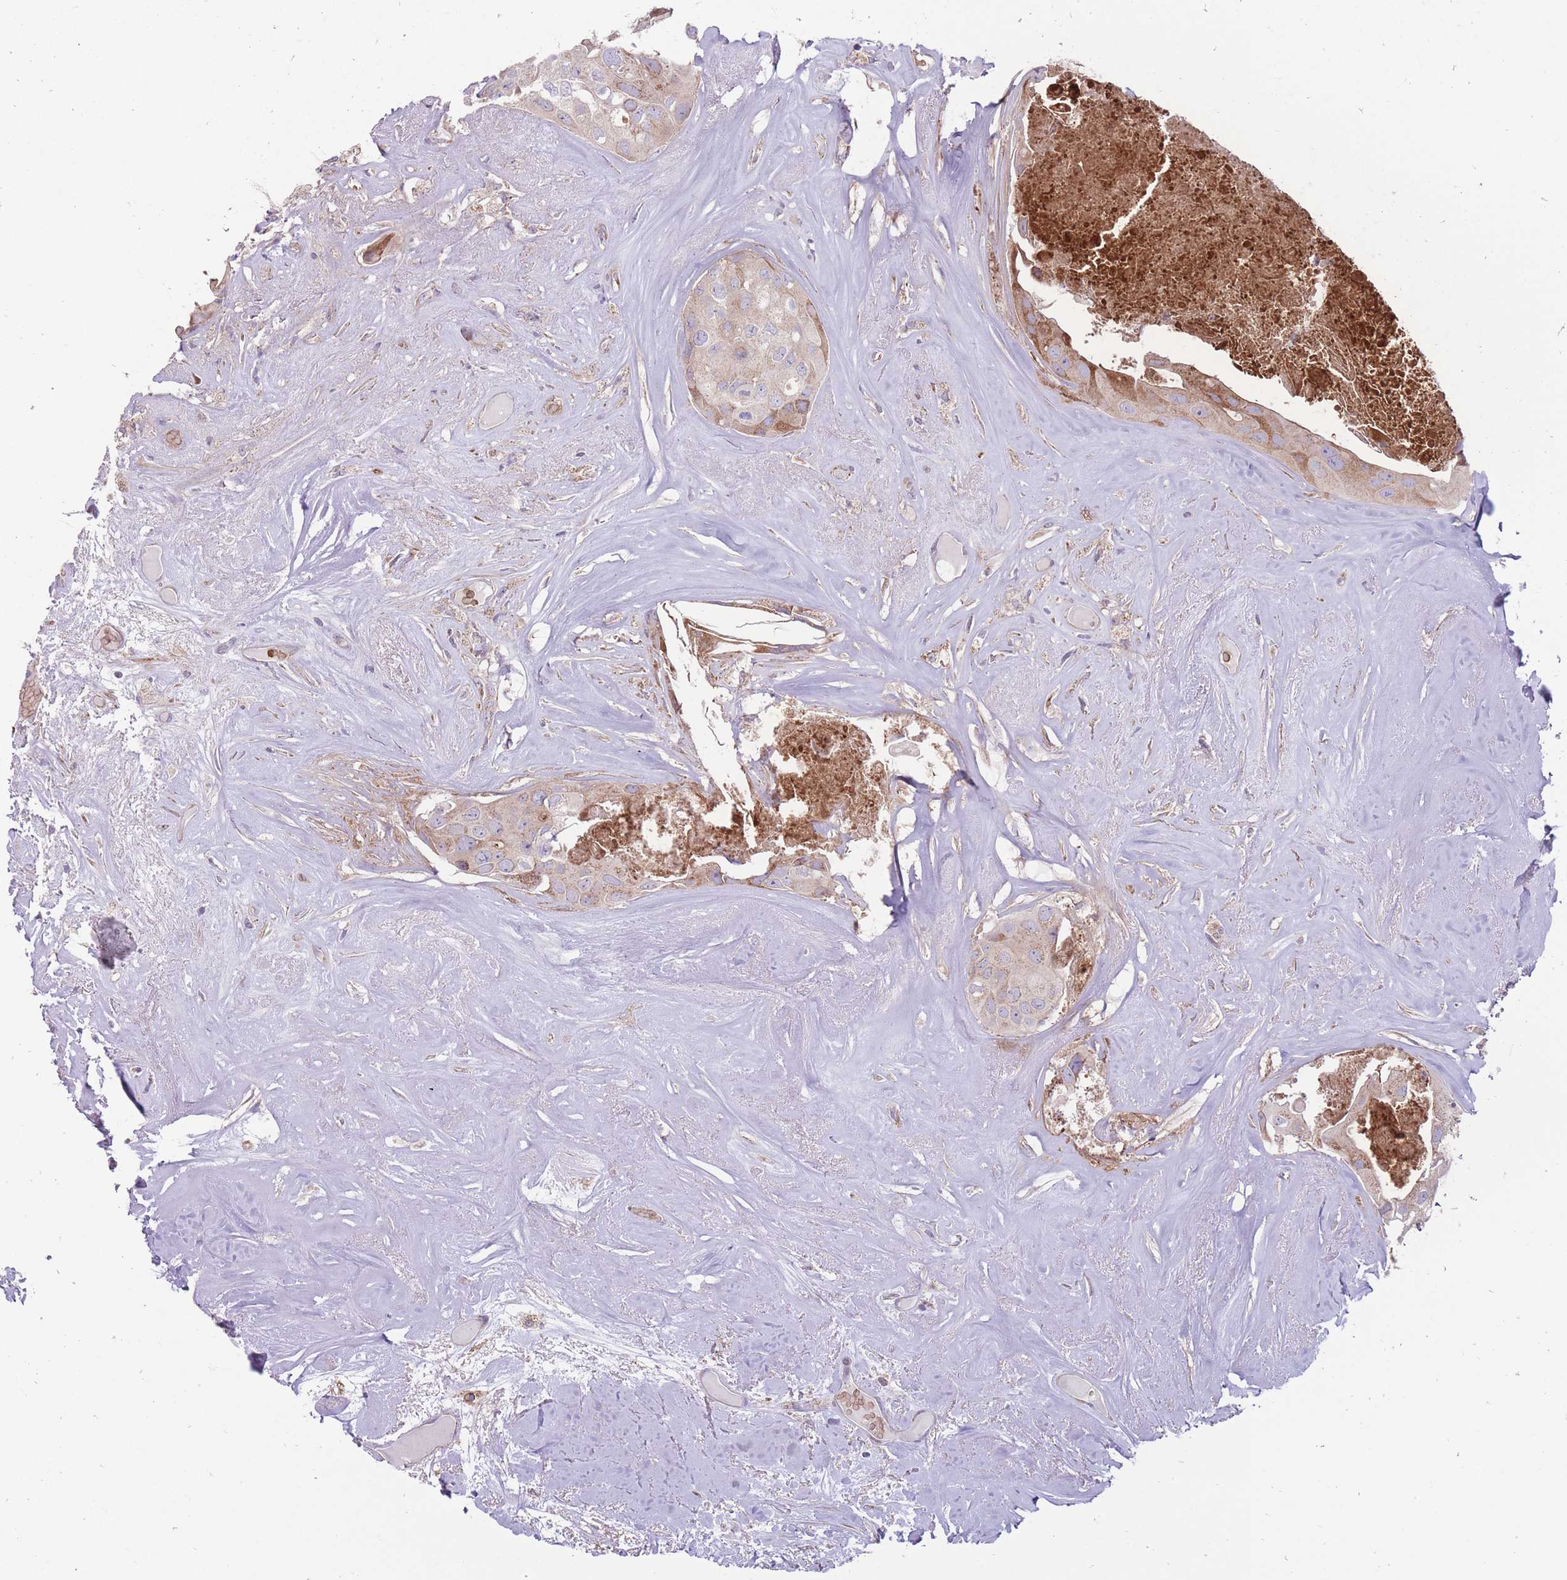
{"staining": {"intensity": "moderate", "quantity": "<25%", "location": "cytoplasmic/membranous"}, "tissue": "head and neck cancer", "cell_type": "Tumor cells", "image_type": "cancer", "snomed": [{"axis": "morphology", "description": "Adenocarcinoma, NOS"}, {"axis": "morphology", "description": "Adenocarcinoma, metastatic, NOS"}, {"axis": "topography", "description": "Head-Neck"}], "caption": "The histopathology image demonstrates immunohistochemical staining of metastatic adenocarcinoma (head and neck). There is moderate cytoplasmic/membranous expression is seen in approximately <25% of tumor cells.", "gene": "ANKRD10", "patient": {"sex": "male", "age": 75}}